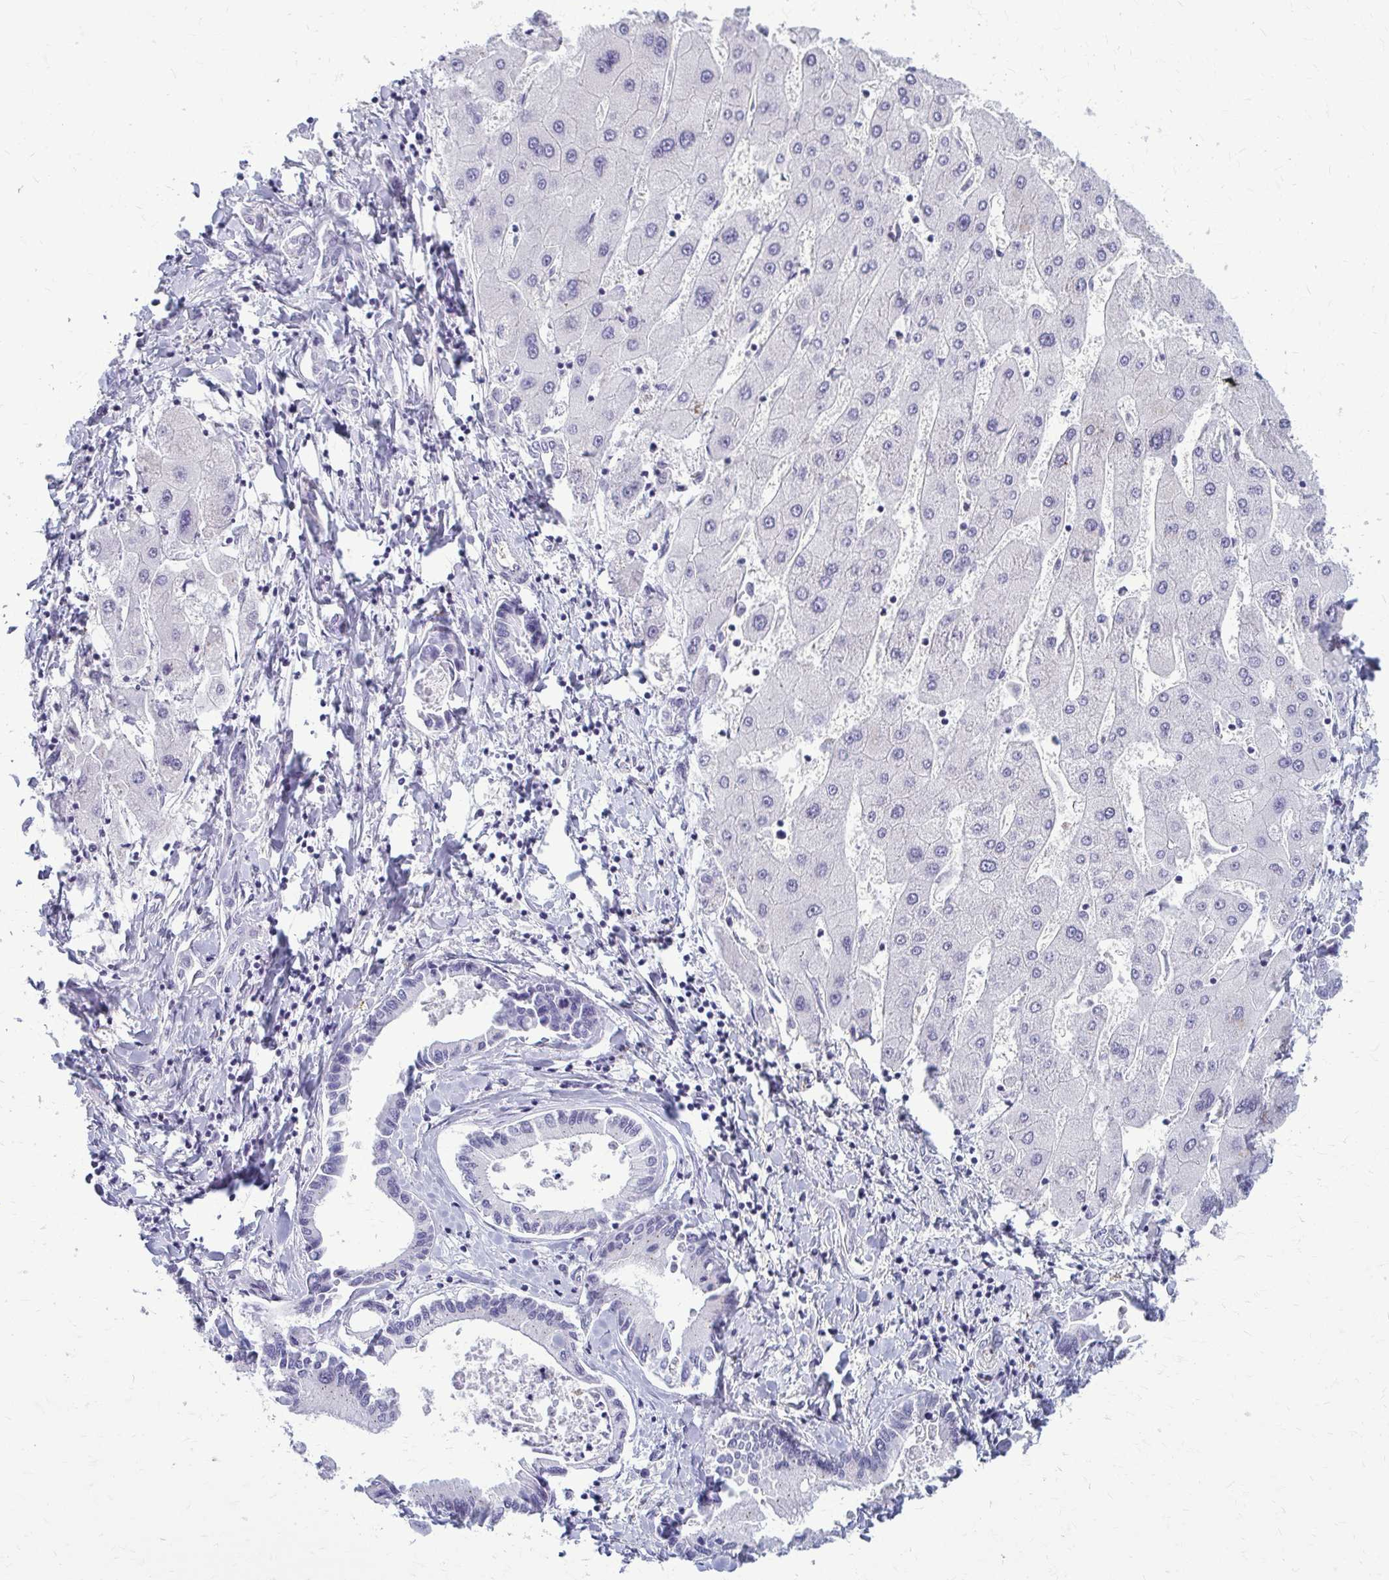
{"staining": {"intensity": "negative", "quantity": "none", "location": "none"}, "tissue": "liver cancer", "cell_type": "Tumor cells", "image_type": "cancer", "snomed": [{"axis": "morphology", "description": "Cholangiocarcinoma"}, {"axis": "topography", "description": "Liver"}], "caption": "Liver cancer (cholangiocarcinoma) stained for a protein using immunohistochemistry (IHC) displays no staining tumor cells.", "gene": "DEPP1", "patient": {"sex": "male", "age": 66}}